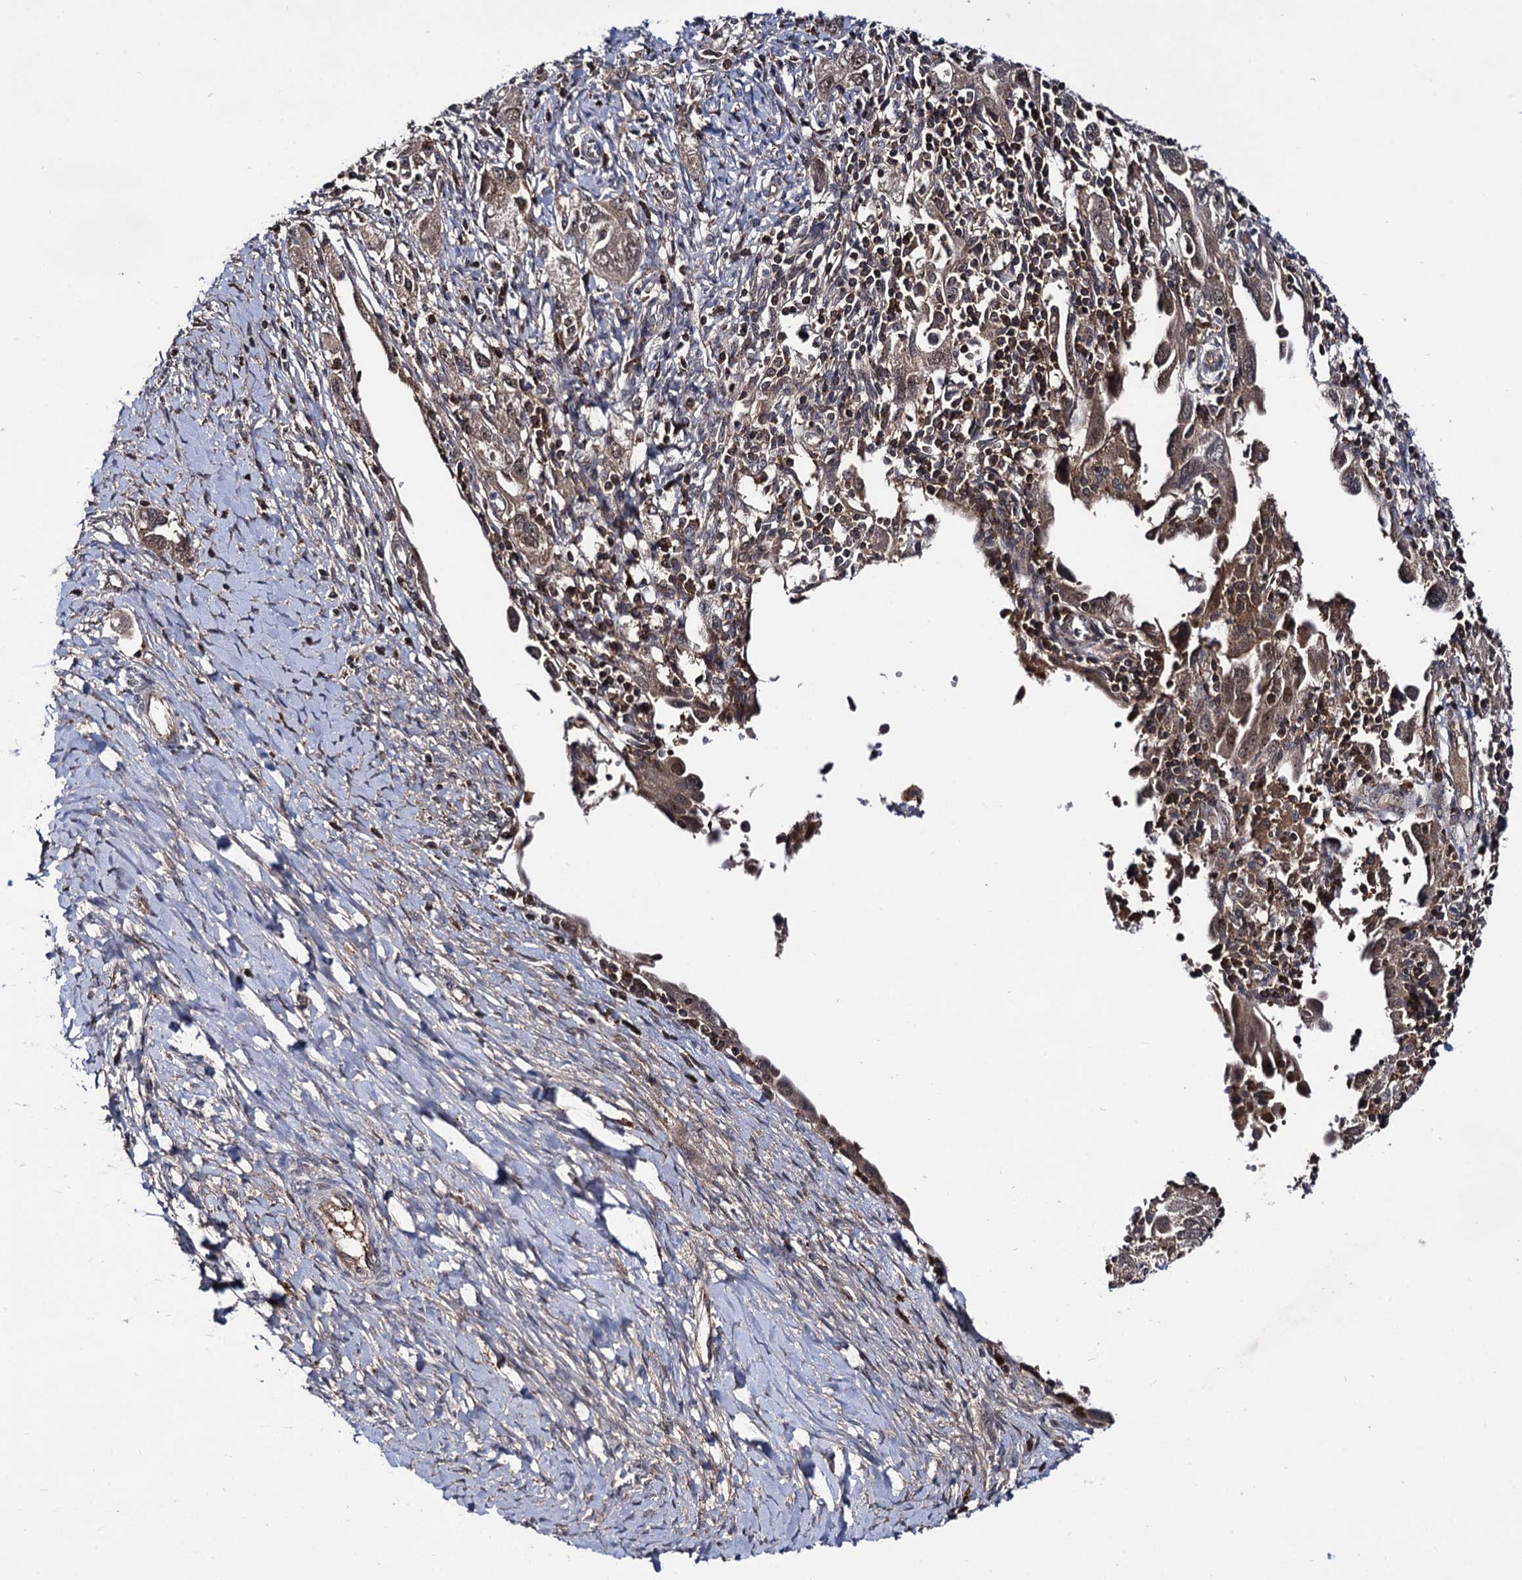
{"staining": {"intensity": "moderate", "quantity": ">75%", "location": "cytoplasmic/membranous,nuclear"}, "tissue": "ovarian cancer", "cell_type": "Tumor cells", "image_type": "cancer", "snomed": [{"axis": "morphology", "description": "Carcinoma, NOS"}, {"axis": "morphology", "description": "Cystadenocarcinoma, serous, NOS"}, {"axis": "topography", "description": "Ovary"}], "caption": "Moderate cytoplasmic/membranous and nuclear positivity for a protein is identified in approximately >75% of tumor cells of carcinoma (ovarian) using IHC.", "gene": "MICAL2", "patient": {"sex": "female", "age": 69}}